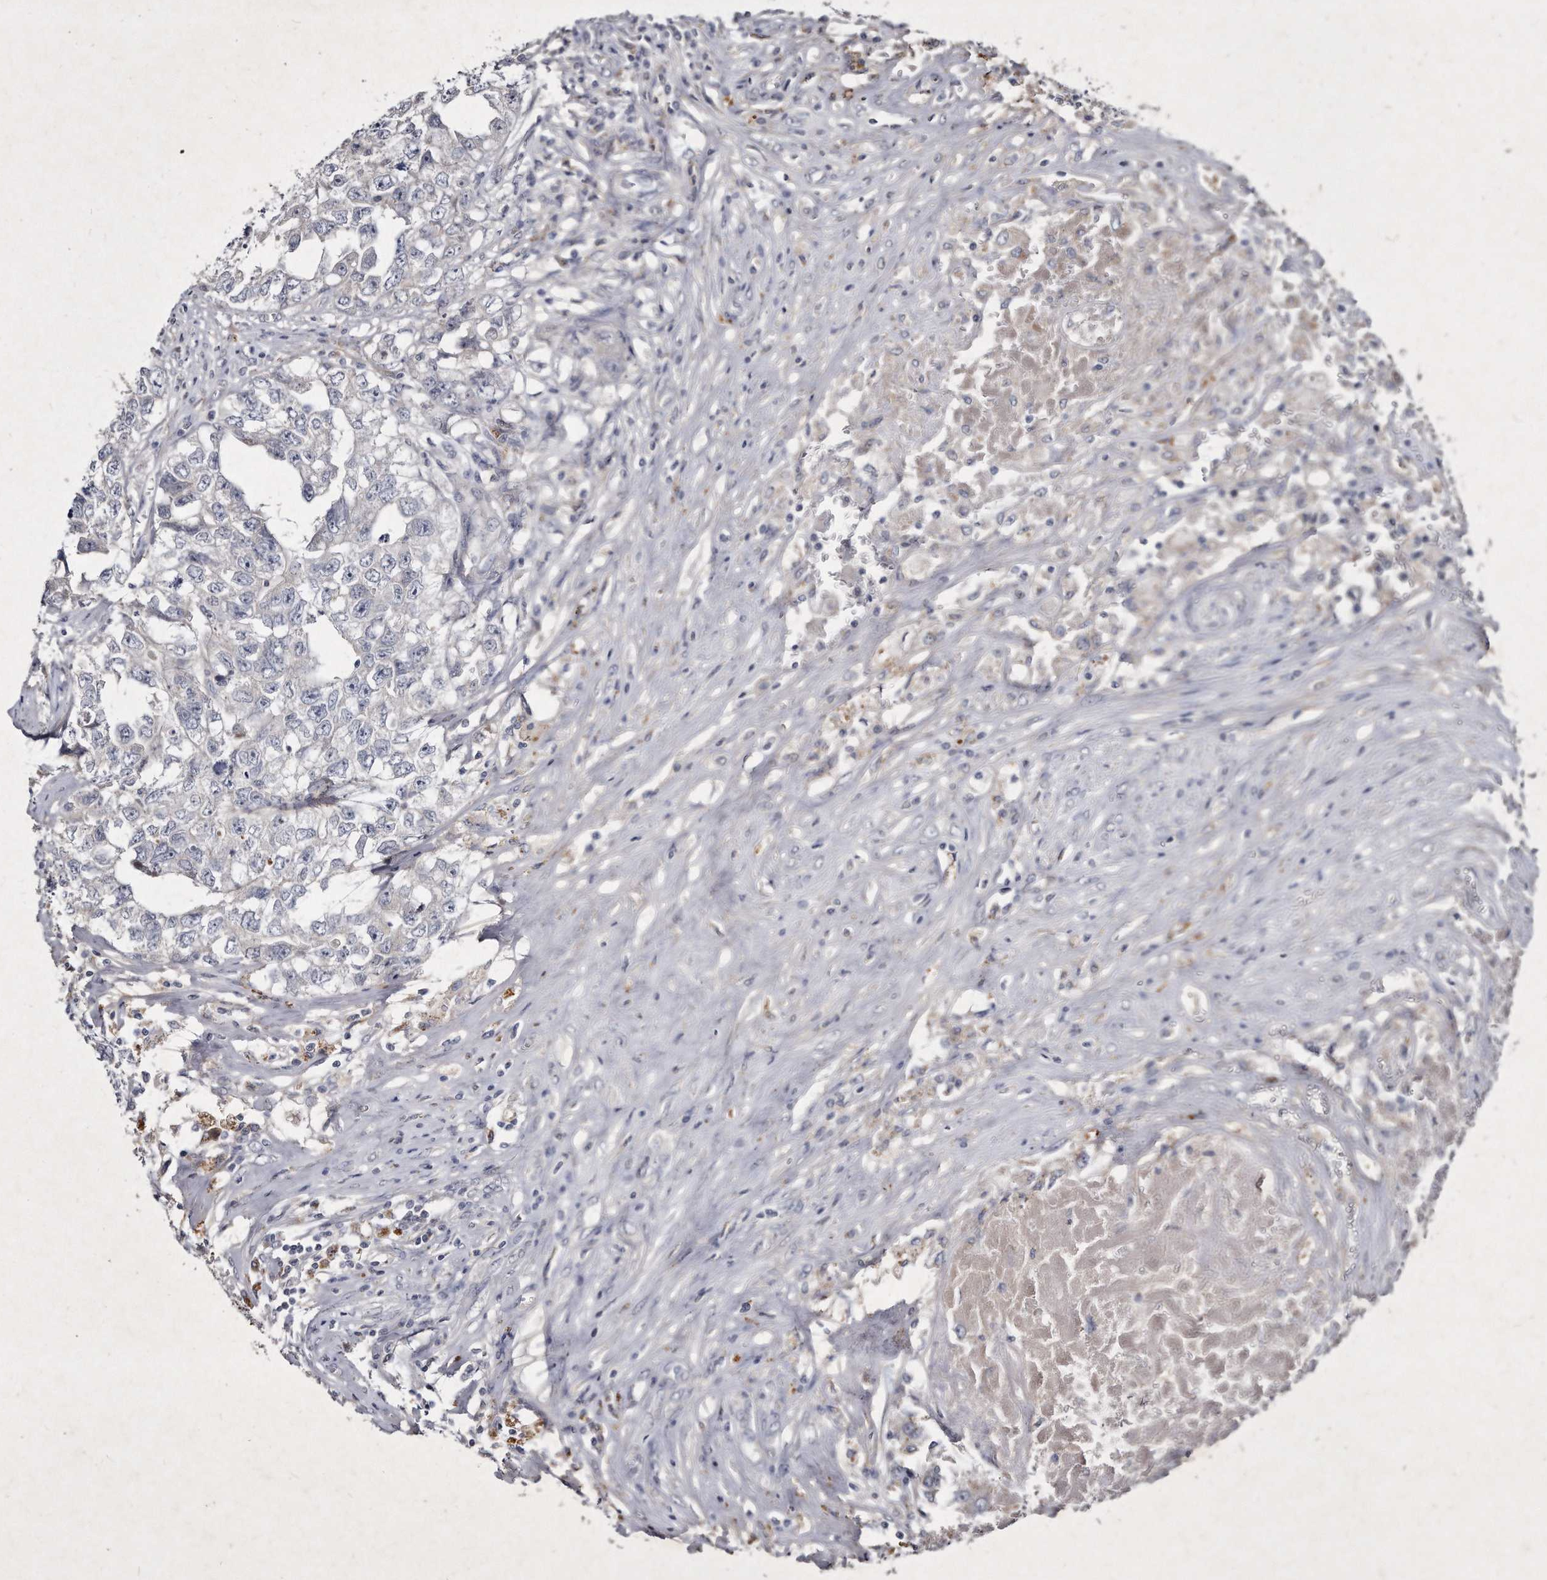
{"staining": {"intensity": "negative", "quantity": "none", "location": "none"}, "tissue": "testis cancer", "cell_type": "Tumor cells", "image_type": "cancer", "snomed": [{"axis": "morphology", "description": "Seminoma, NOS"}, {"axis": "morphology", "description": "Carcinoma, Embryonal, NOS"}, {"axis": "topography", "description": "Testis"}], "caption": "Immunohistochemical staining of human testis cancer (embryonal carcinoma) exhibits no significant staining in tumor cells.", "gene": "KLHDC3", "patient": {"sex": "male", "age": 43}}